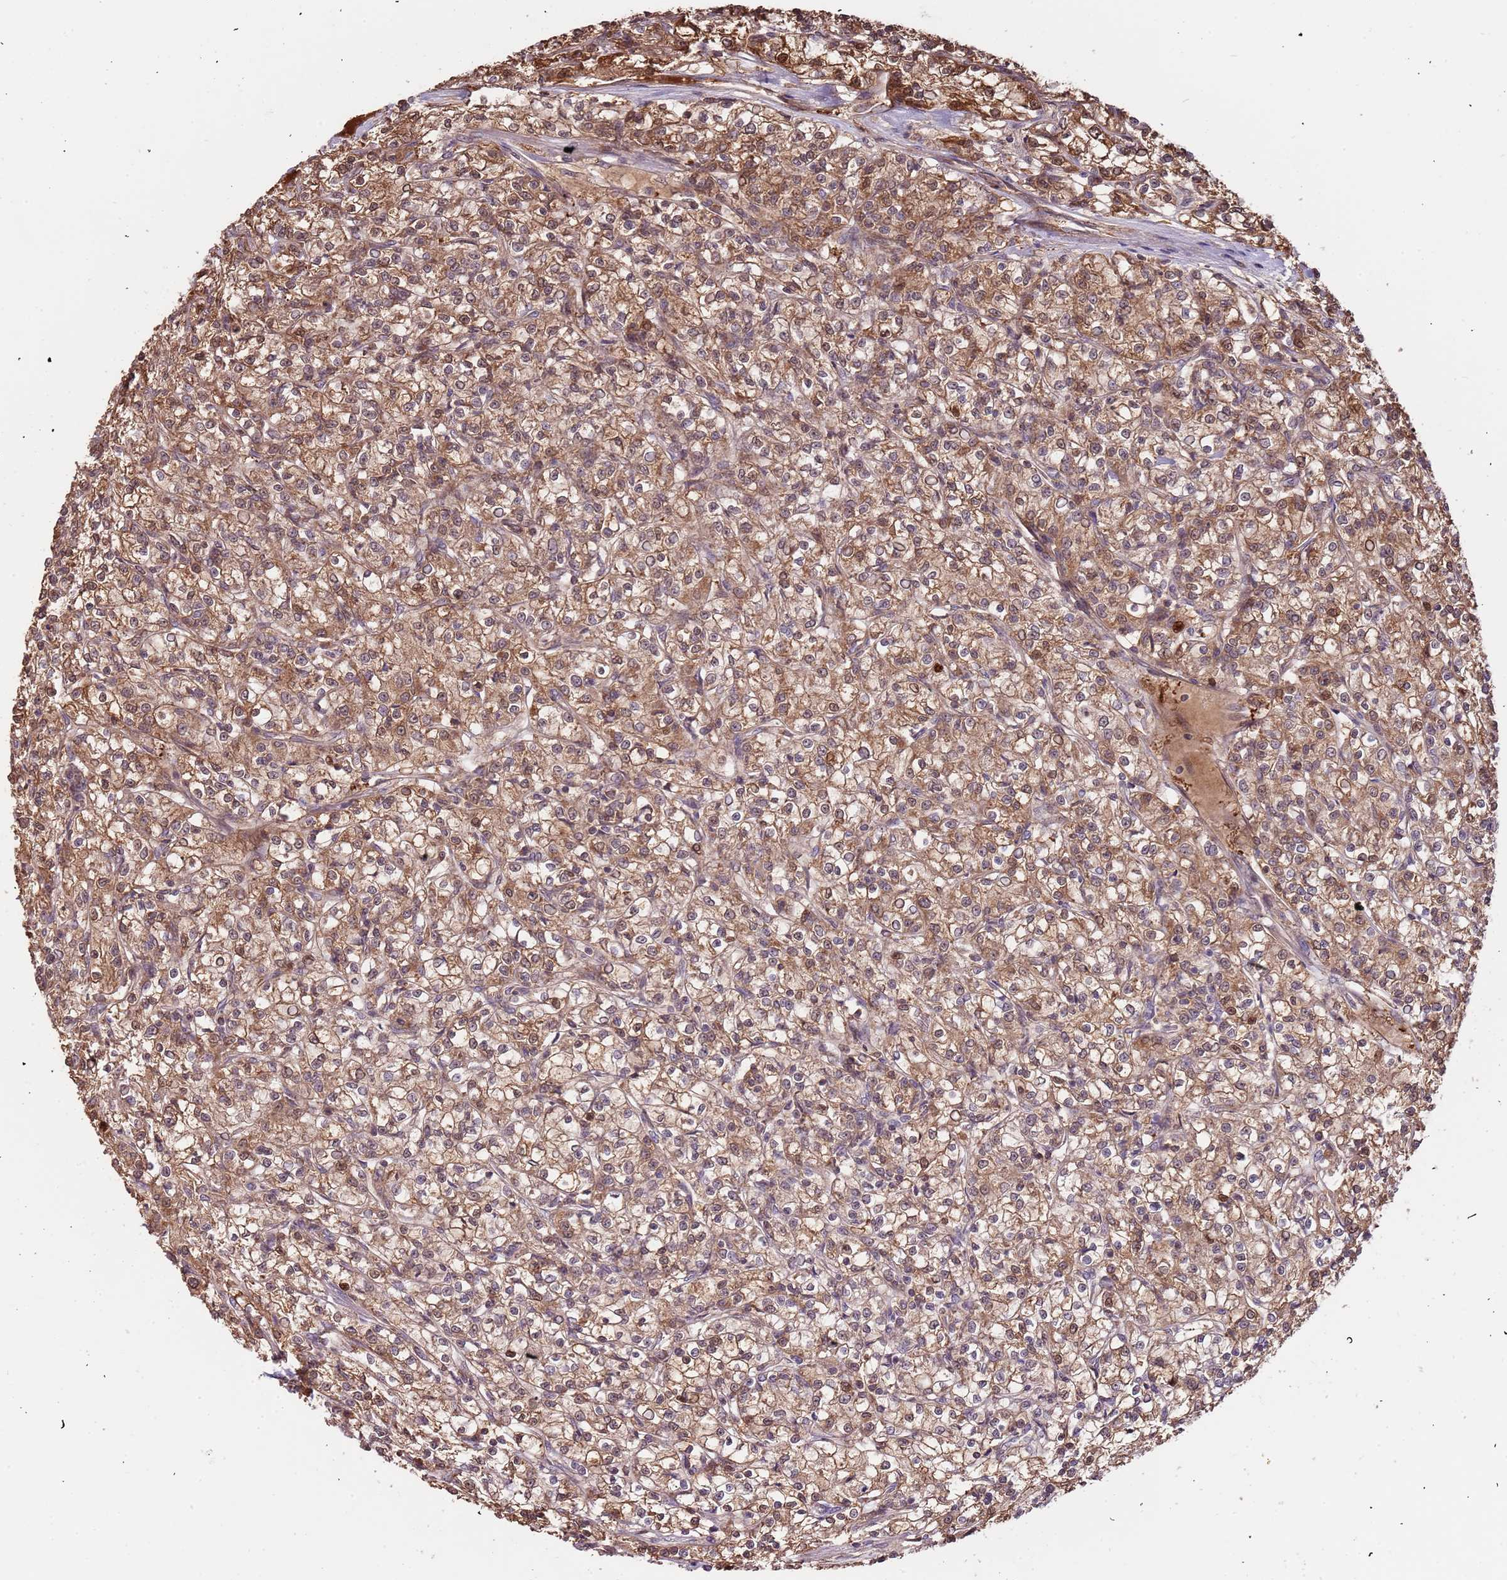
{"staining": {"intensity": "moderate", "quantity": ">75%", "location": "cytoplasmic/membranous,nuclear"}, "tissue": "renal cancer", "cell_type": "Tumor cells", "image_type": "cancer", "snomed": [{"axis": "morphology", "description": "Adenocarcinoma, NOS"}, {"axis": "topography", "description": "Kidney"}], "caption": "An image showing moderate cytoplasmic/membranous and nuclear expression in approximately >75% of tumor cells in renal cancer (adenocarcinoma), as visualized by brown immunohistochemical staining.", "gene": "IL17RD", "patient": {"sex": "female", "age": 59}}